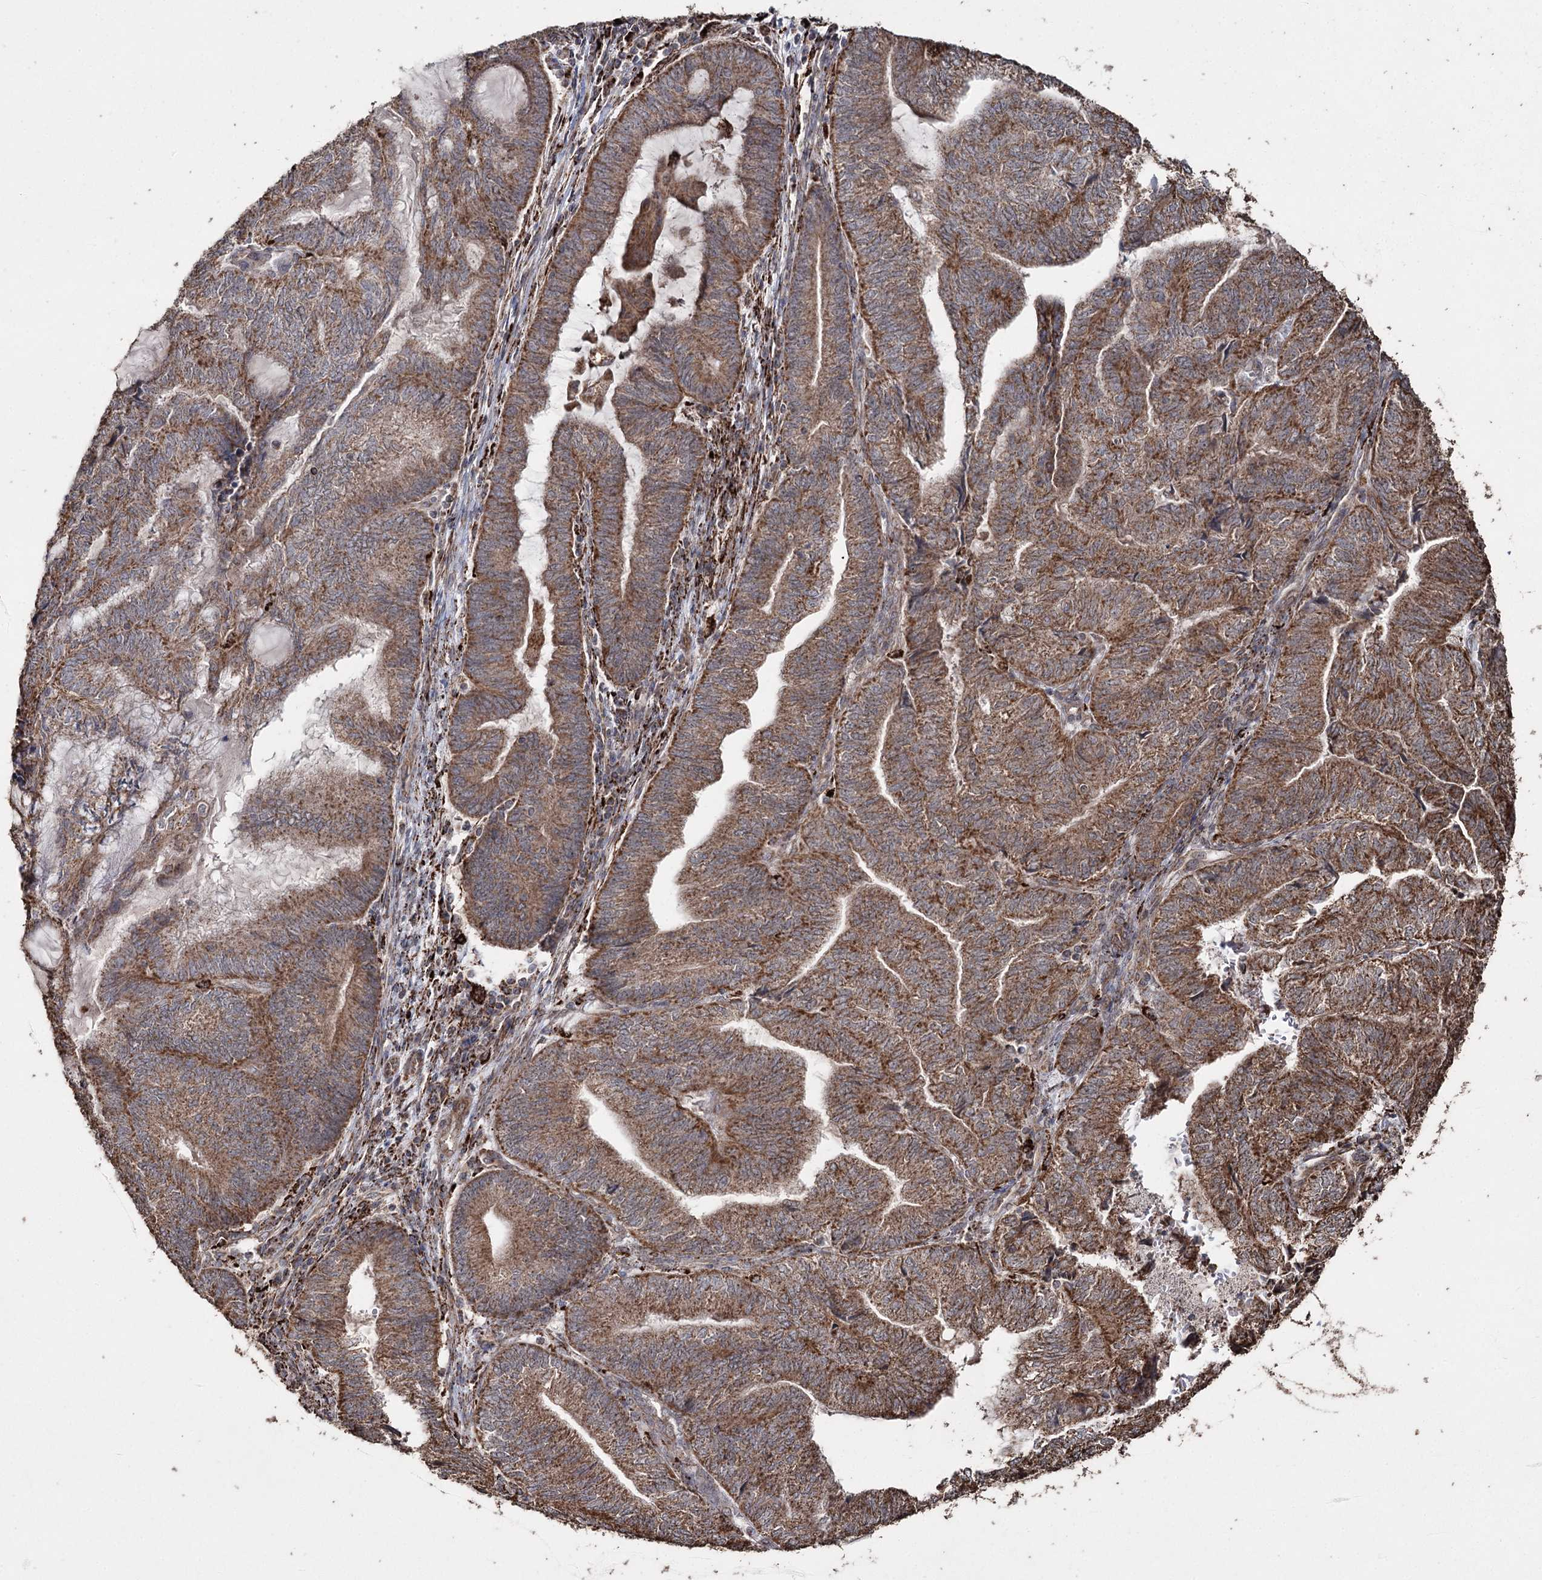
{"staining": {"intensity": "moderate", "quantity": ">75%", "location": "cytoplasmic/membranous"}, "tissue": "endometrial cancer", "cell_type": "Tumor cells", "image_type": "cancer", "snomed": [{"axis": "morphology", "description": "Adenocarcinoma, NOS"}, {"axis": "topography", "description": "Uterus"}, {"axis": "topography", "description": "Endometrium"}], "caption": "Immunohistochemistry staining of endometrial adenocarcinoma, which exhibits medium levels of moderate cytoplasmic/membranous staining in about >75% of tumor cells indicating moderate cytoplasmic/membranous protein positivity. The staining was performed using DAB (brown) for protein detection and nuclei were counterstained in hematoxylin (blue).", "gene": "SLF2", "patient": {"sex": "female", "age": 70}}